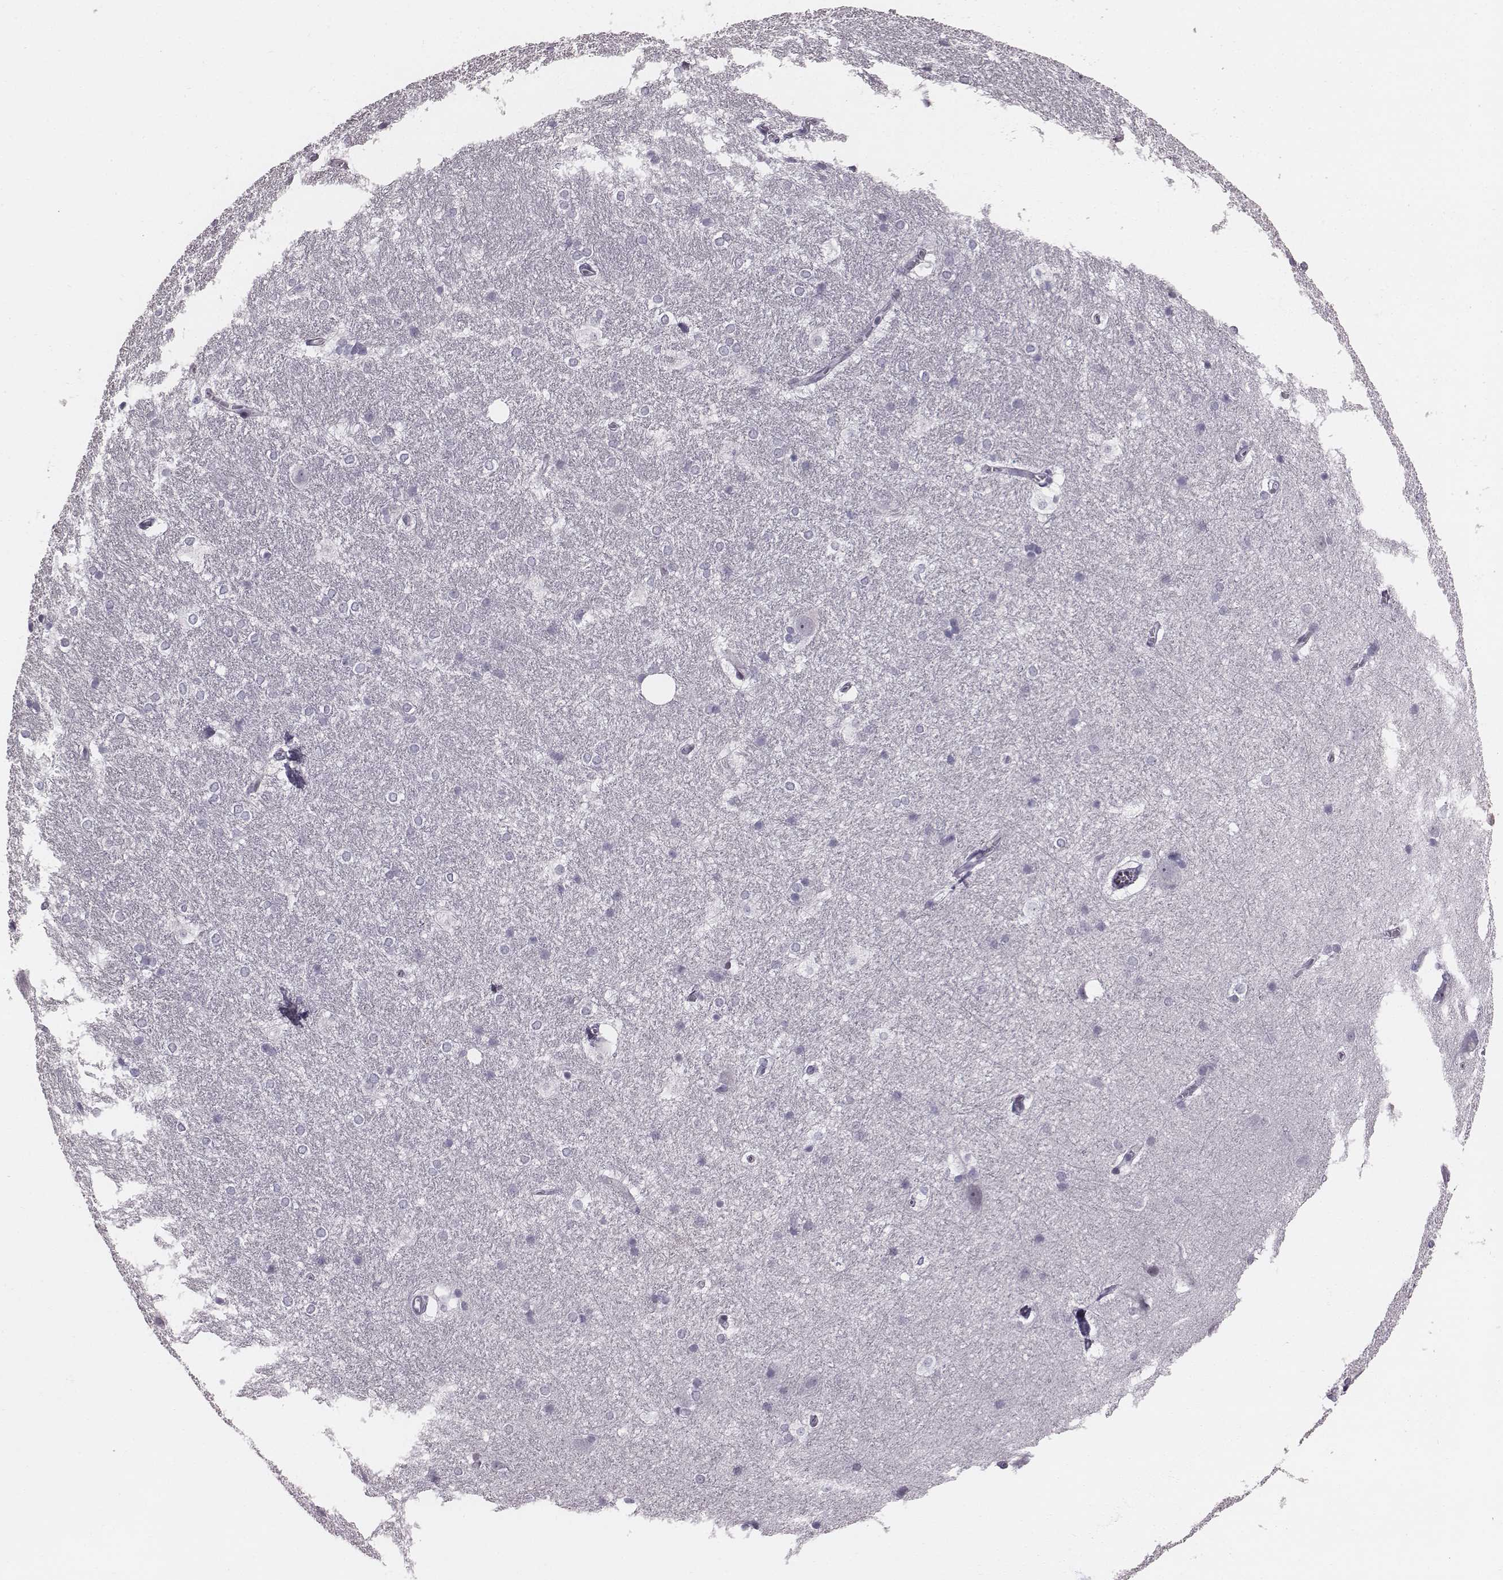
{"staining": {"intensity": "negative", "quantity": "none", "location": "none"}, "tissue": "hippocampus", "cell_type": "Glial cells", "image_type": "normal", "snomed": [{"axis": "morphology", "description": "Normal tissue, NOS"}, {"axis": "topography", "description": "Cerebral cortex"}, {"axis": "topography", "description": "Hippocampus"}], "caption": "The histopathology image exhibits no staining of glial cells in normal hippocampus. (DAB IHC, high magnification).", "gene": "ENSG00000284762", "patient": {"sex": "female", "age": 19}}